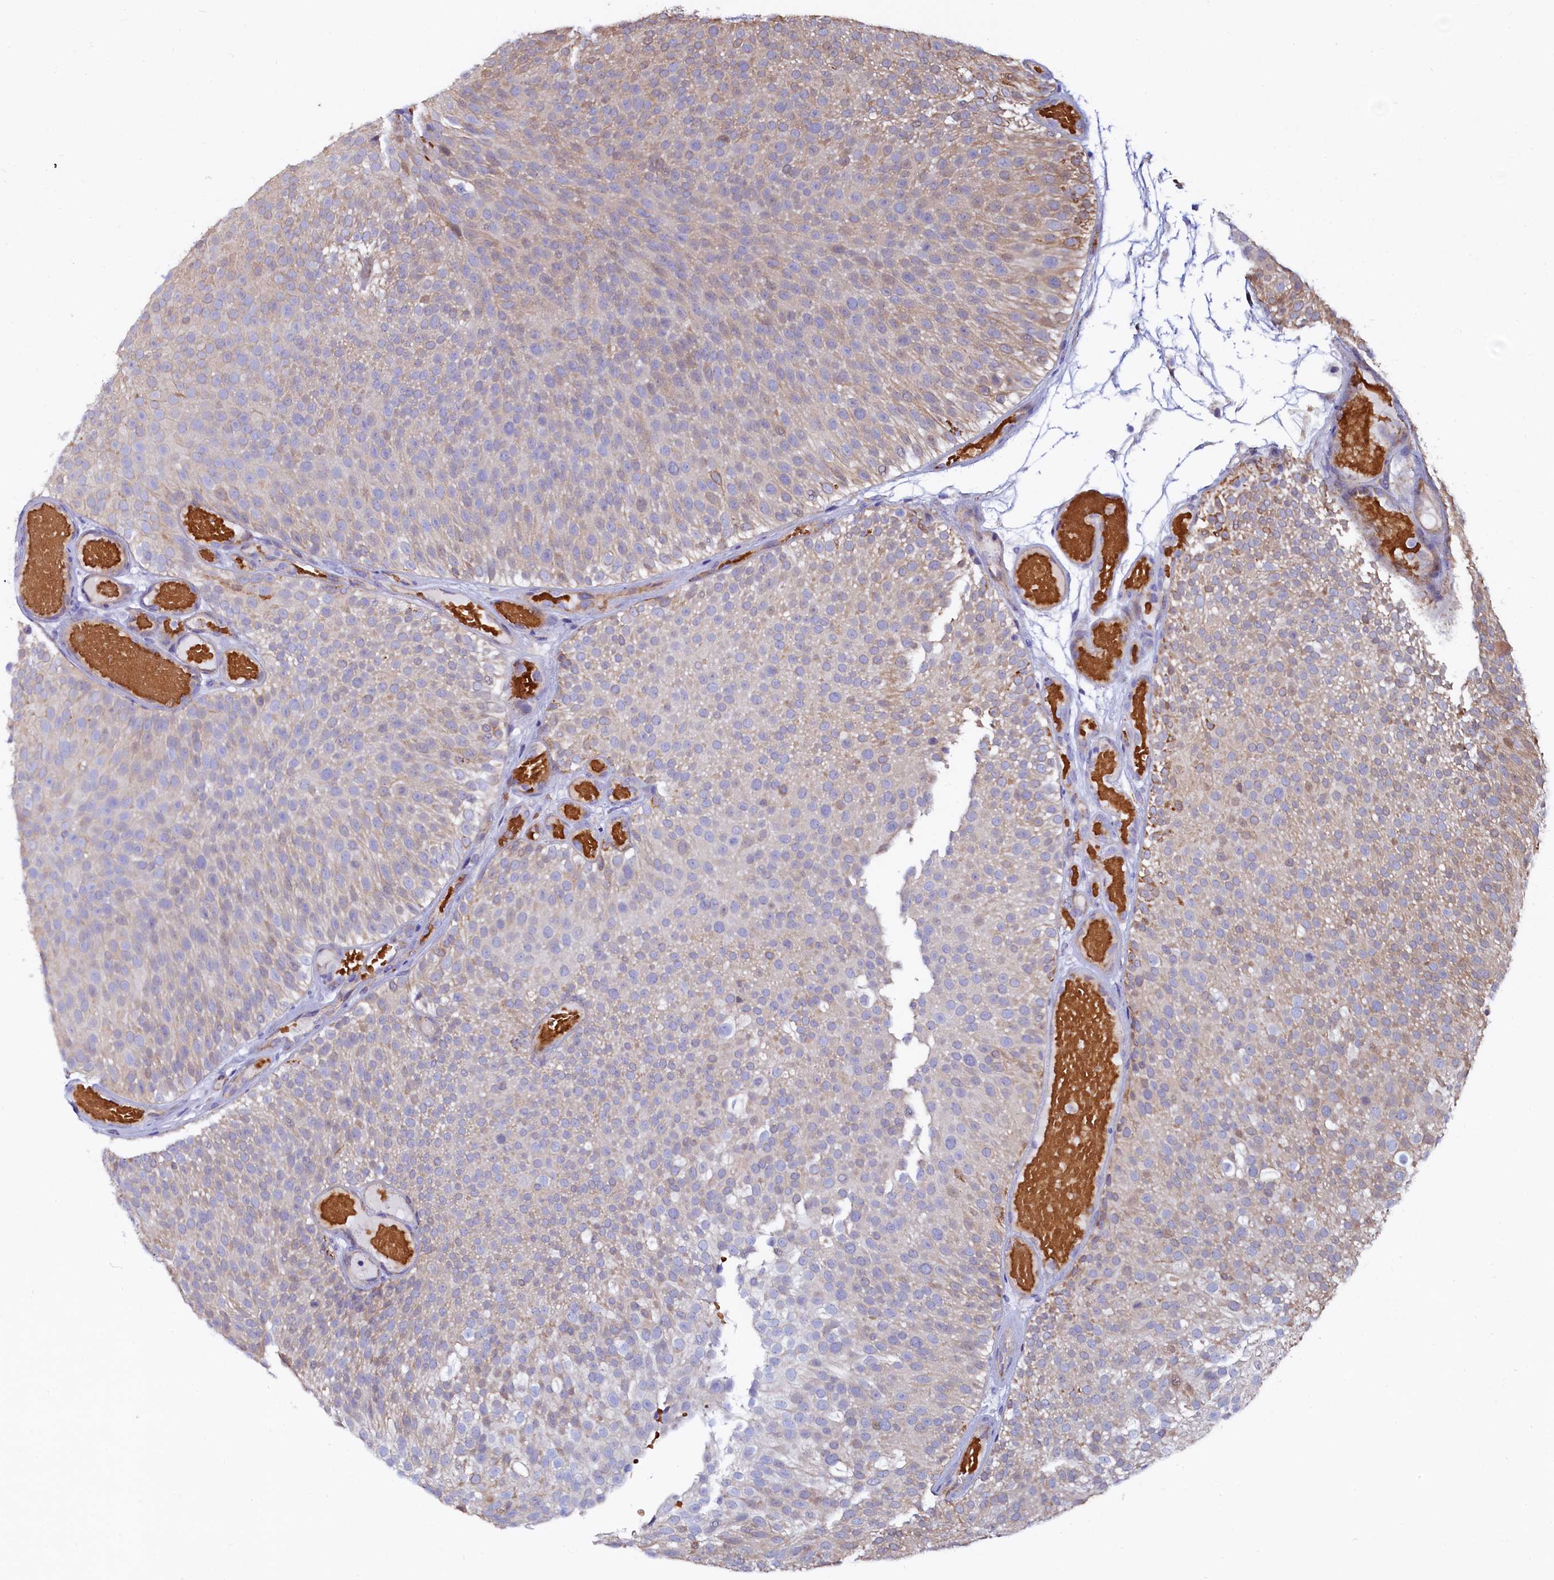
{"staining": {"intensity": "weak", "quantity": "25%-75%", "location": "cytoplasmic/membranous"}, "tissue": "urothelial cancer", "cell_type": "Tumor cells", "image_type": "cancer", "snomed": [{"axis": "morphology", "description": "Urothelial carcinoma, Low grade"}, {"axis": "topography", "description": "Urinary bladder"}], "caption": "Urothelial cancer was stained to show a protein in brown. There is low levels of weak cytoplasmic/membranous positivity in about 25%-75% of tumor cells. Using DAB (brown) and hematoxylin (blue) stains, captured at high magnification using brightfield microscopy.", "gene": "ASTE1", "patient": {"sex": "male", "age": 78}}